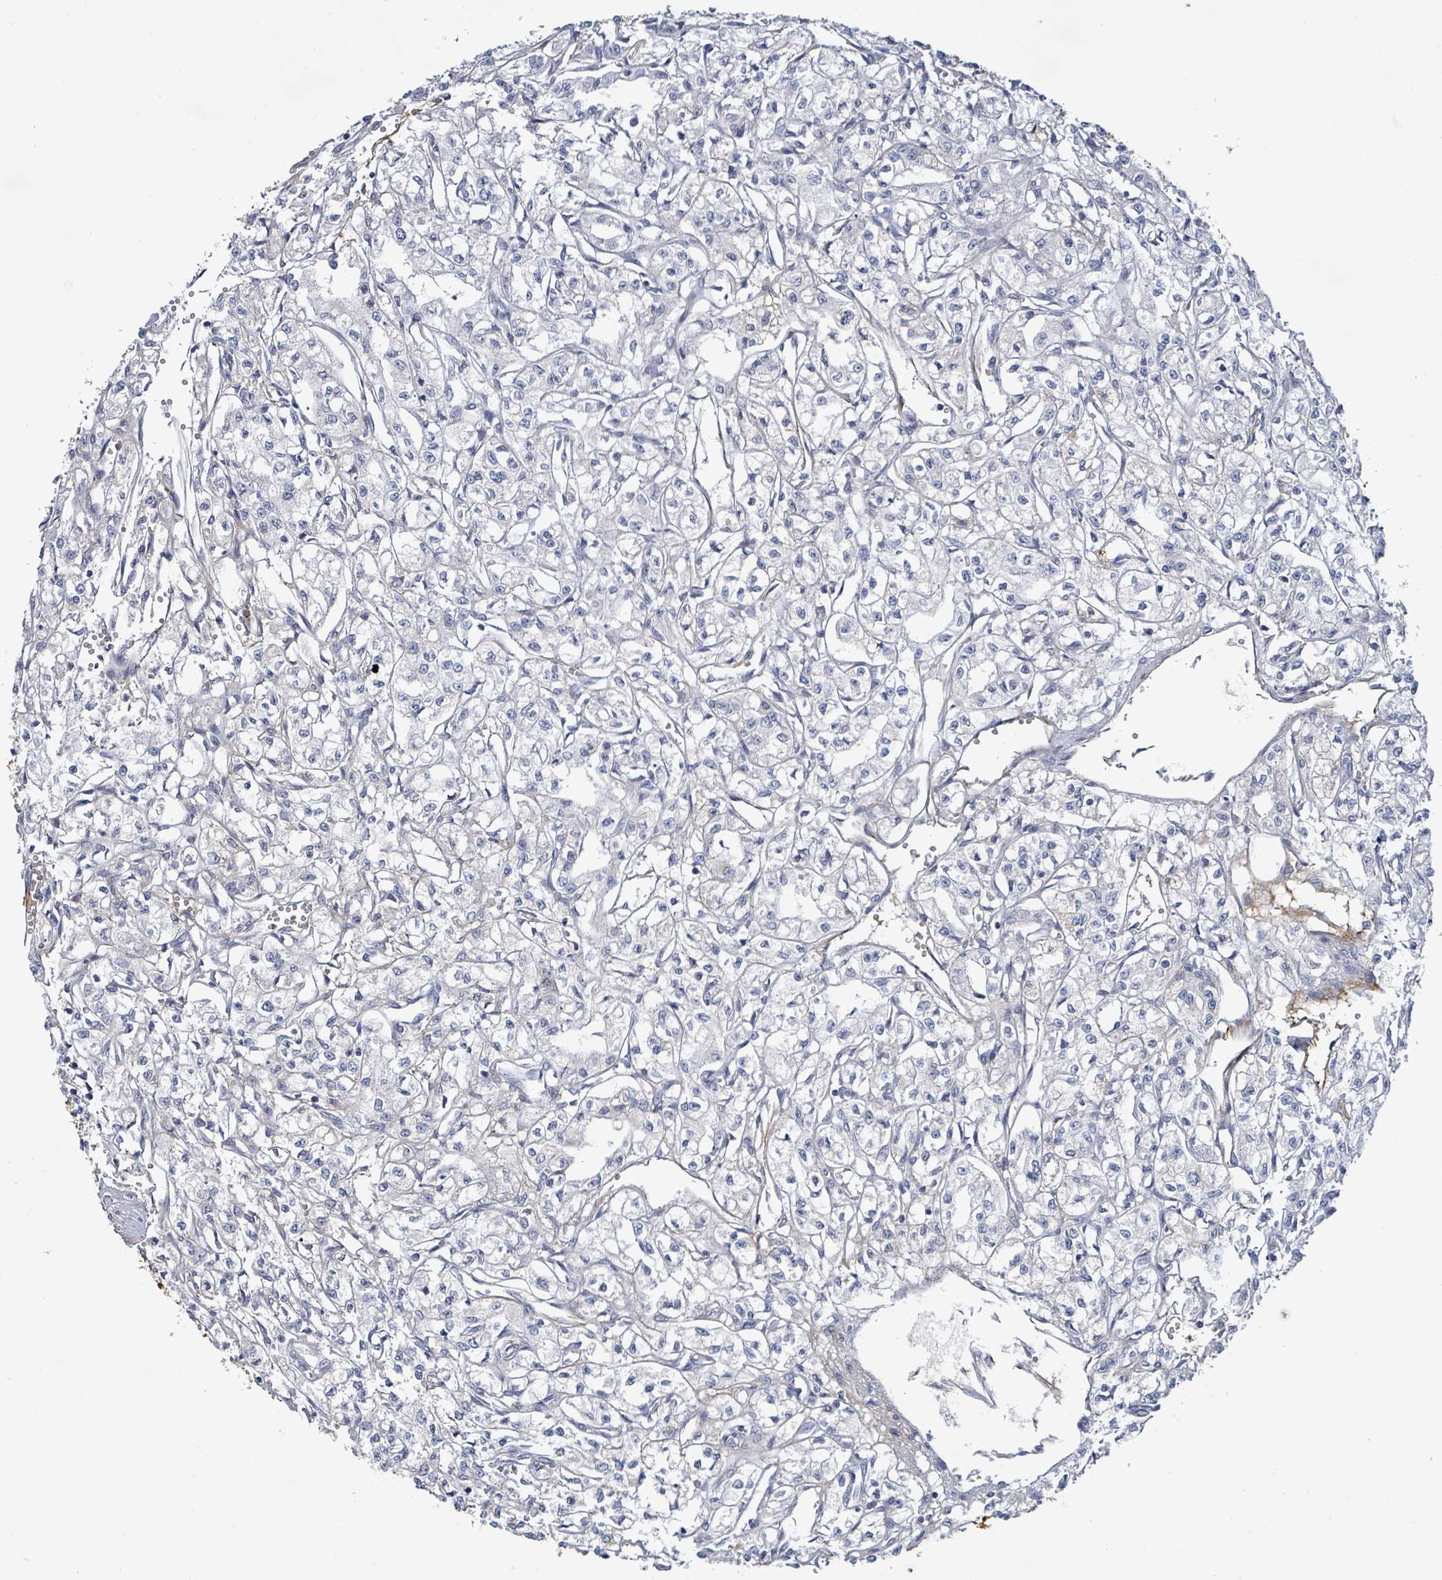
{"staining": {"intensity": "negative", "quantity": "none", "location": "none"}, "tissue": "renal cancer", "cell_type": "Tumor cells", "image_type": "cancer", "snomed": [{"axis": "morphology", "description": "Adenocarcinoma, NOS"}, {"axis": "topography", "description": "Kidney"}], "caption": "Protein analysis of adenocarcinoma (renal) reveals no significant positivity in tumor cells.", "gene": "ALG12", "patient": {"sex": "male", "age": 56}}